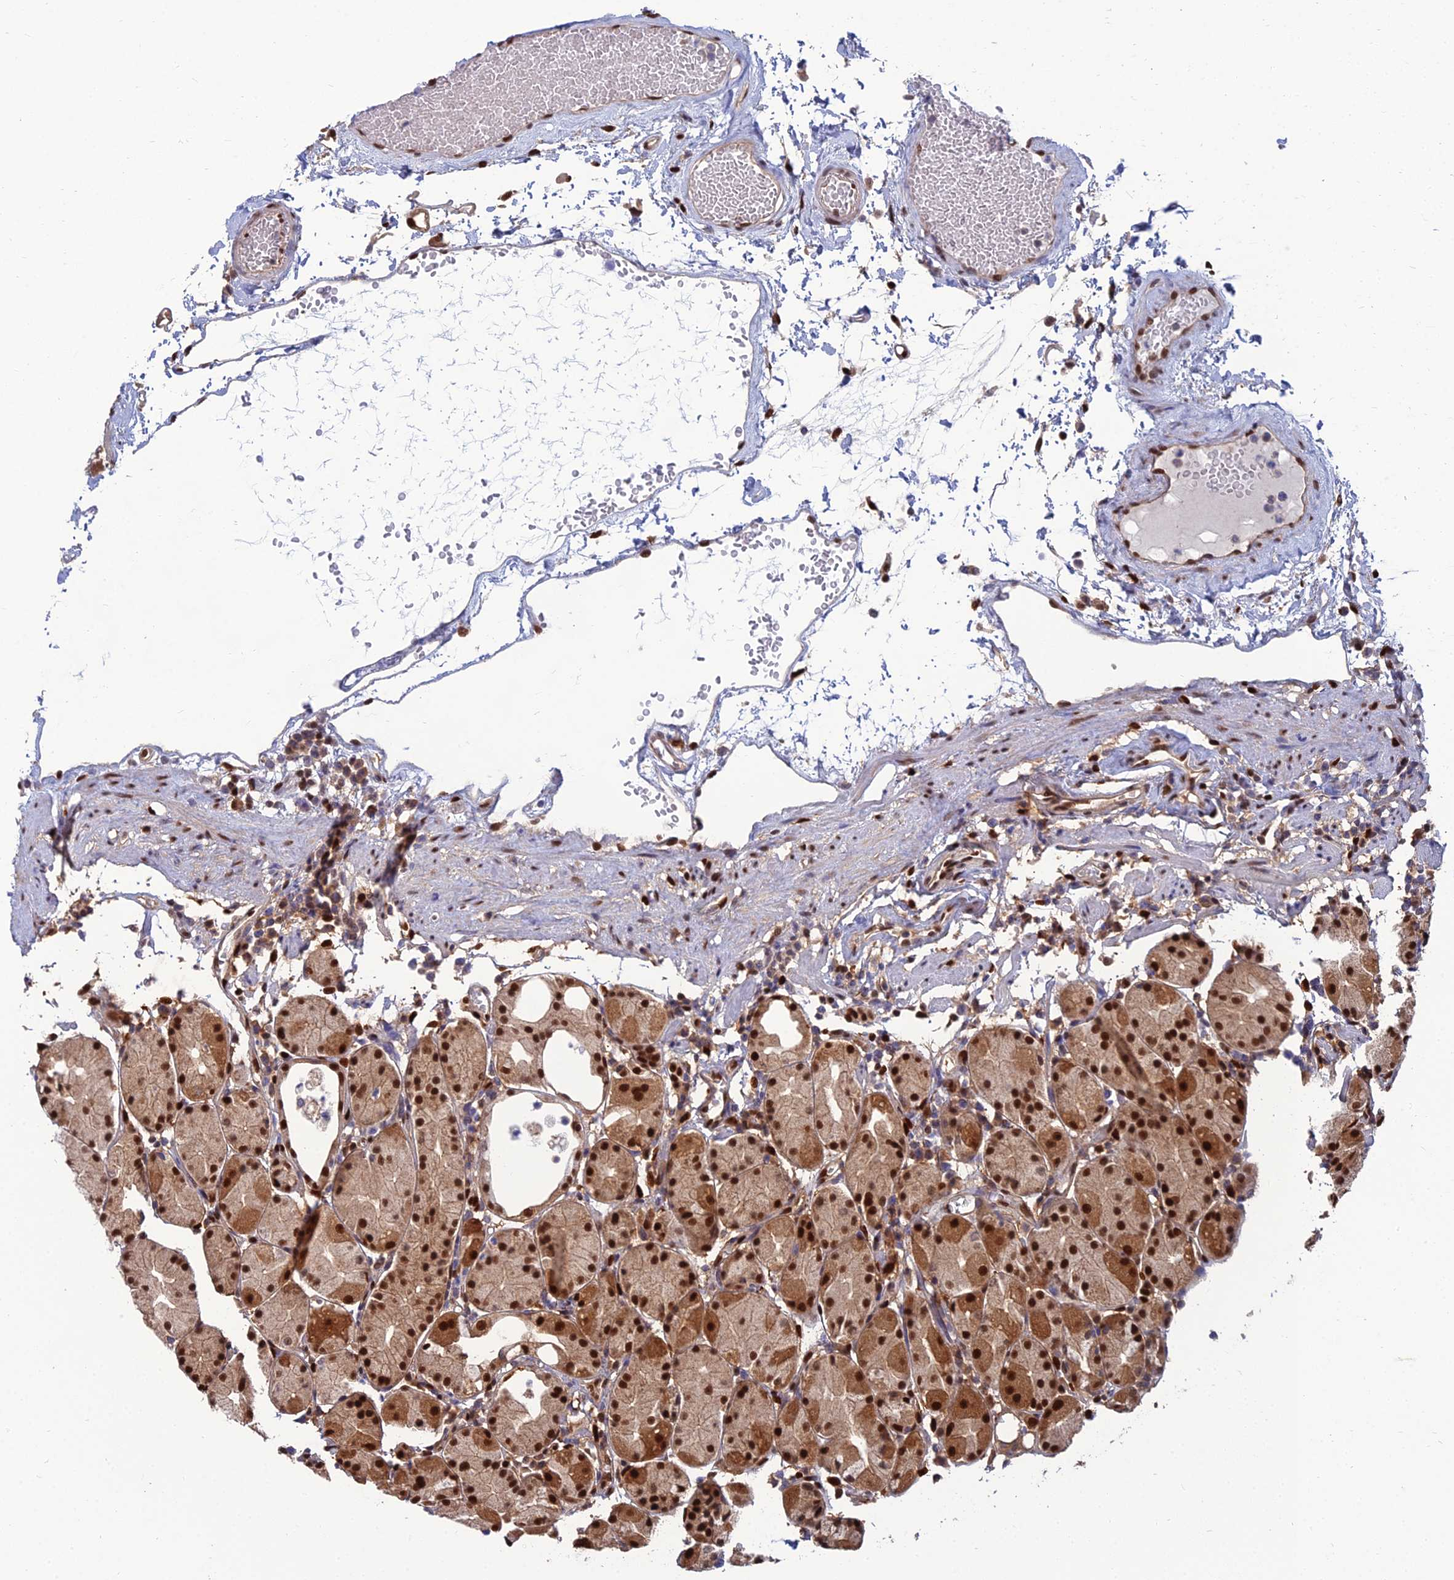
{"staining": {"intensity": "strong", "quantity": "25%-75%", "location": "cytoplasmic/membranous,nuclear"}, "tissue": "stomach", "cell_type": "Glandular cells", "image_type": "normal", "snomed": [{"axis": "morphology", "description": "Normal tissue, NOS"}, {"axis": "topography", "description": "Stomach"}, {"axis": "topography", "description": "Stomach, lower"}], "caption": "A brown stain highlights strong cytoplasmic/membranous,nuclear expression of a protein in glandular cells of normal stomach. The staining was performed using DAB (3,3'-diaminobenzidine) to visualize the protein expression in brown, while the nuclei were stained in blue with hematoxylin (Magnification: 20x).", "gene": "DNPEP", "patient": {"sex": "female", "age": 75}}